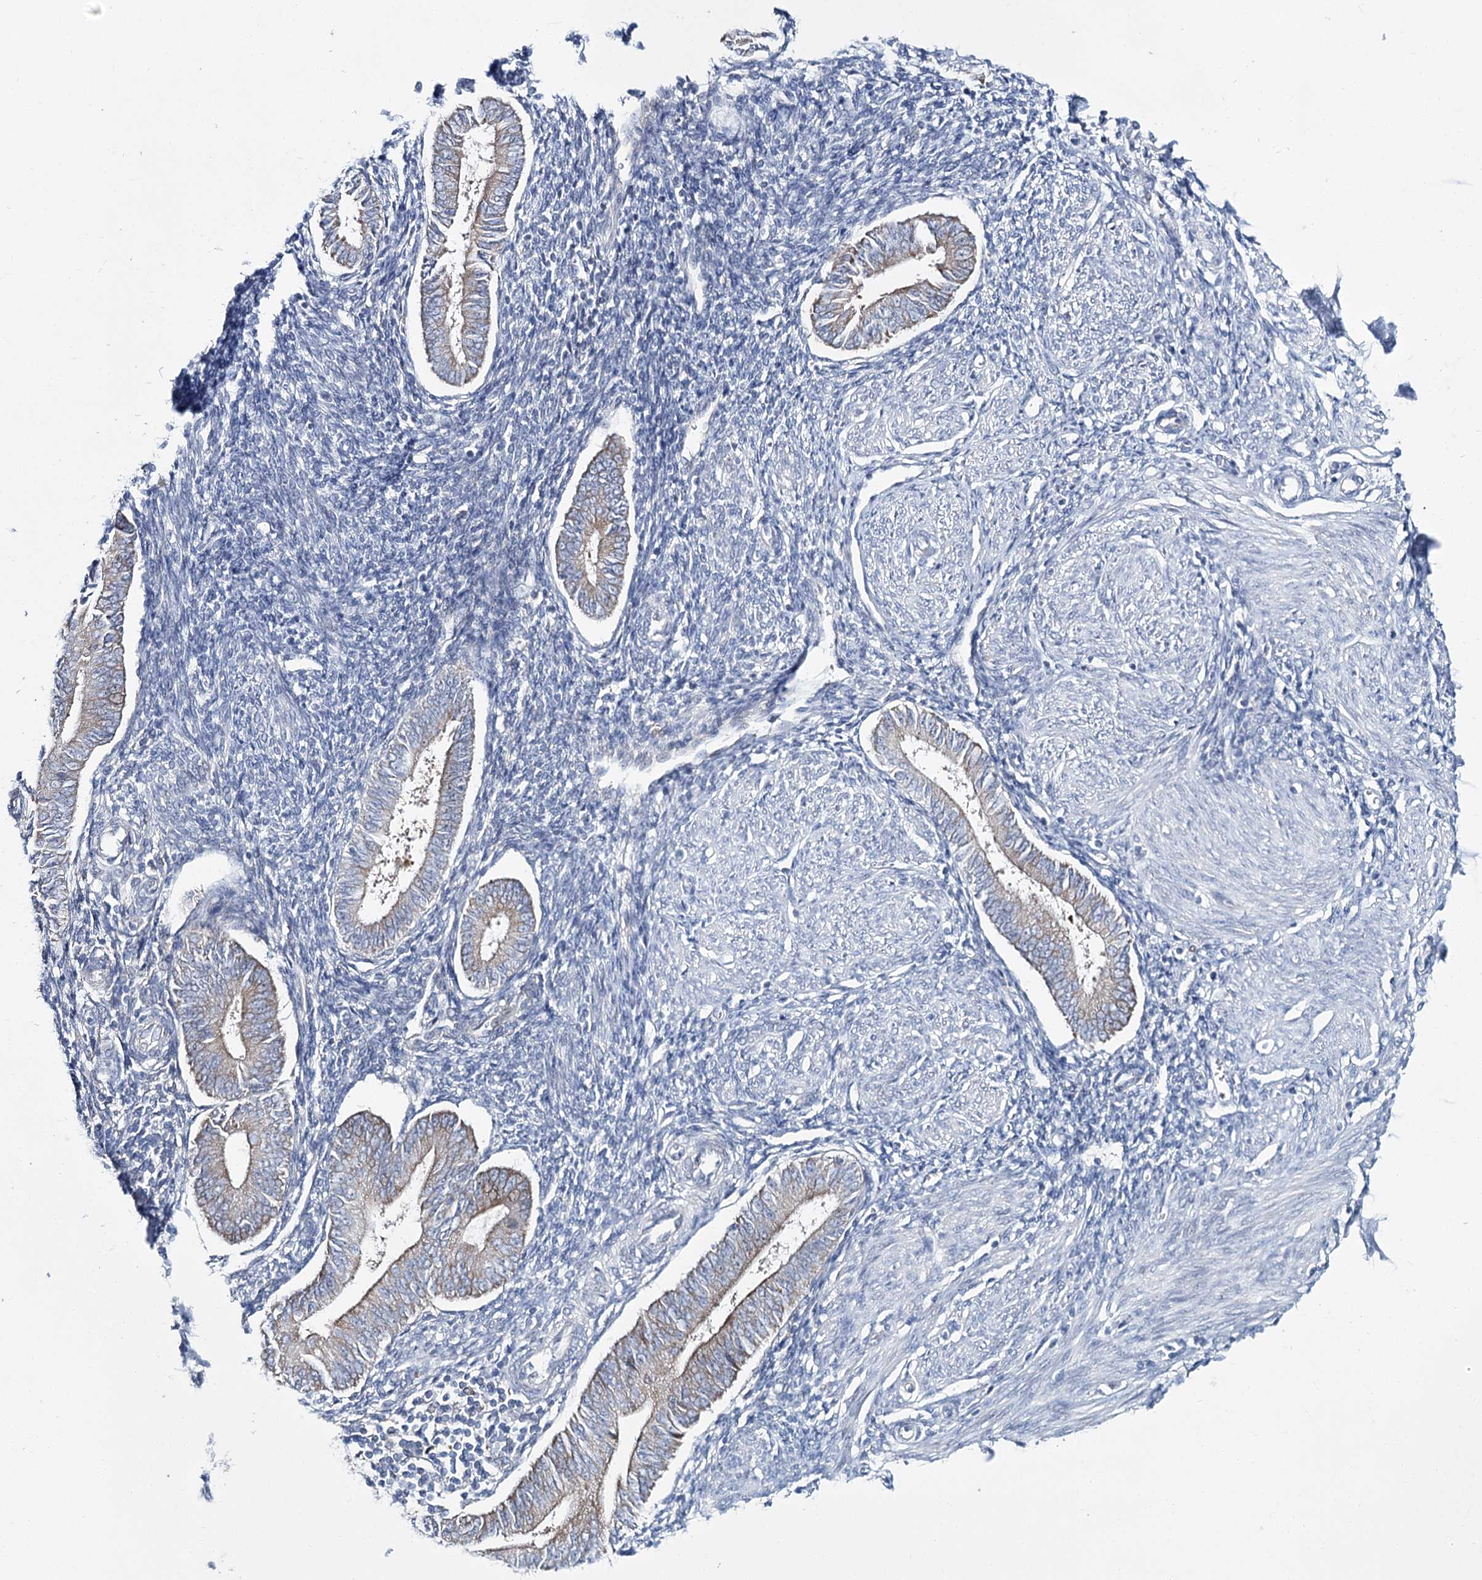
{"staining": {"intensity": "negative", "quantity": "none", "location": "none"}, "tissue": "endometrium", "cell_type": "Cells in endometrial stroma", "image_type": "normal", "snomed": [{"axis": "morphology", "description": "Normal tissue, NOS"}, {"axis": "topography", "description": "Uterus"}, {"axis": "topography", "description": "Endometrium"}], "caption": "Human endometrium stained for a protein using IHC displays no expression in cells in endometrial stroma.", "gene": "CPLANE1", "patient": {"sex": "female", "age": 48}}